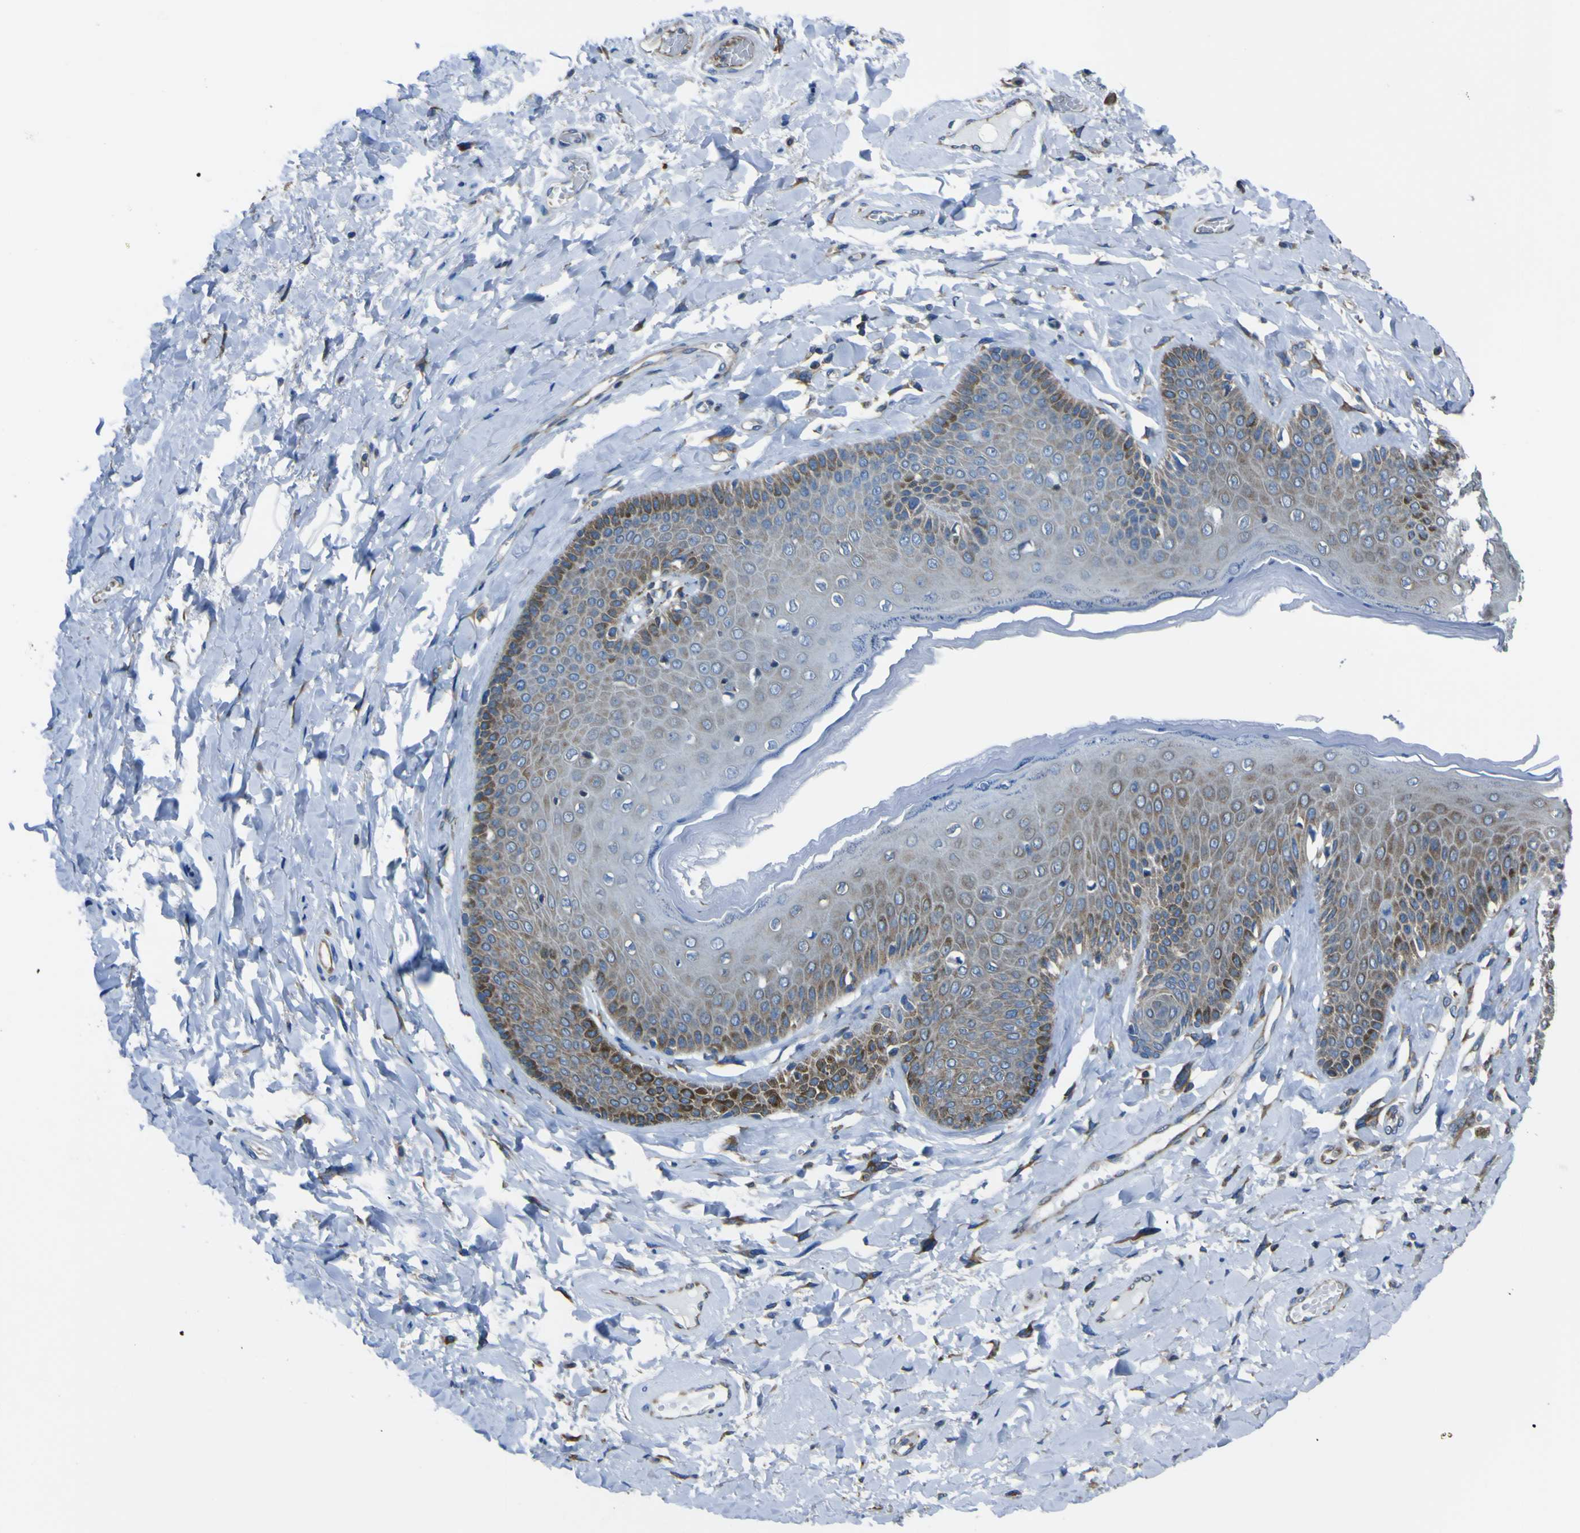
{"staining": {"intensity": "moderate", "quantity": "25%-75%", "location": "cytoplasmic/membranous"}, "tissue": "skin", "cell_type": "Epidermal cells", "image_type": "normal", "snomed": [{"axis": "morphology", "description": "Normal tissue, NOS"}, {"axis": "topography", "description": "Anal"}], "caption": "This histopathology image demonstrates immunohistochemistry staining of unremarkable skin, with medium moderate cytoplasmic/membranous staining in about 25%-75% of epidermal cells.", "gene": "STIM1", "patient": {"sex": "male", "age": 69}}